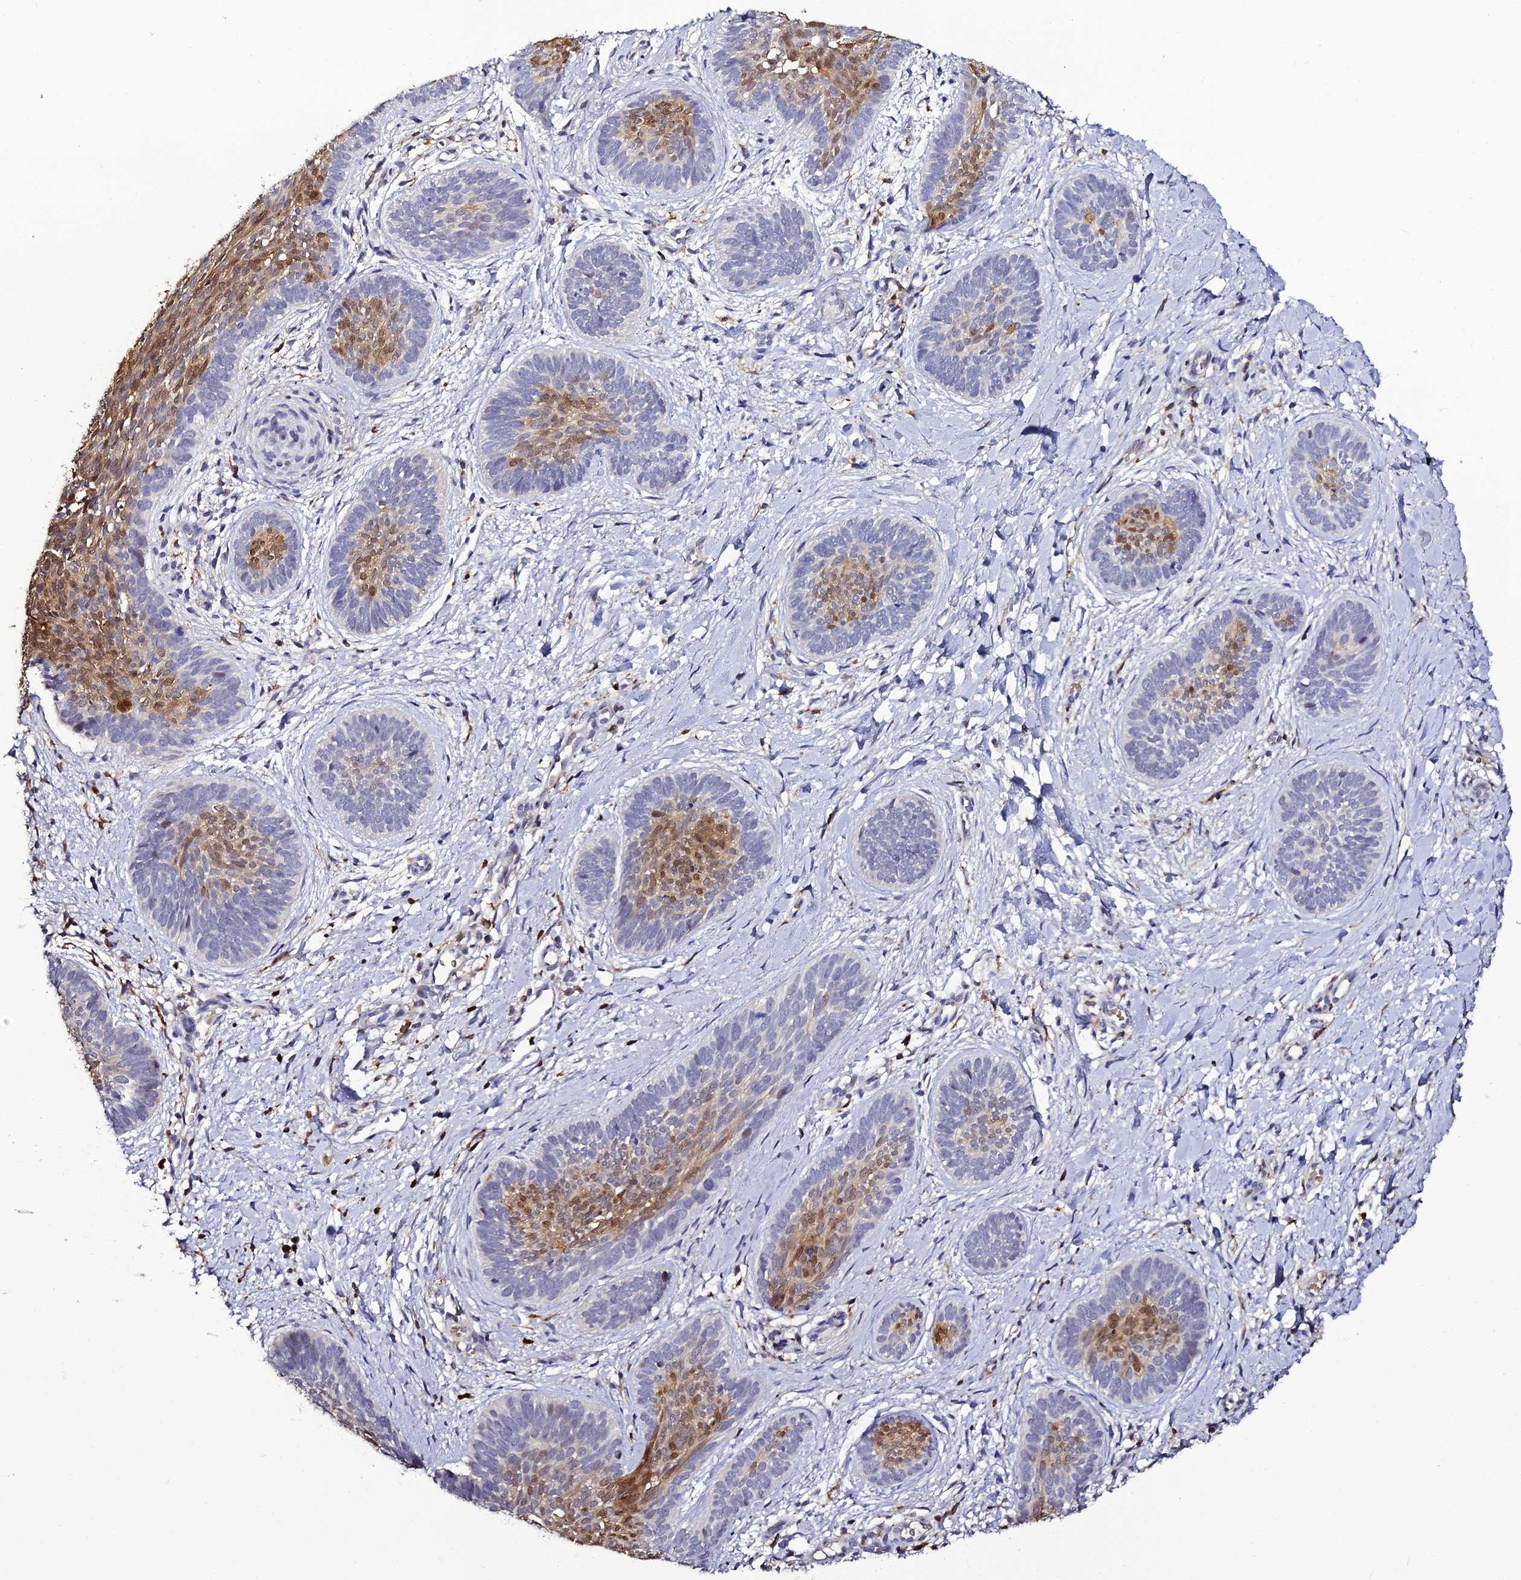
{"staining": {"intensity": "moderate", "quantity": "<25%", "location": "cytoplasmic/membranous,nuclear"}, "tissue": "skin cancer", "cell_type": "Tumor cells", "image_type": "cancer", "snomed": [{"axis": "morphology", "description": "Basal cell carcinoma"}, {"axis": "topography", "description": "Skin"}], "caption": "Brown immunohistochemical staining in basal cell carcinoma (skin) shows moderate cytoplasmic/membranous and nuclear positivity in about <25% of tumor cells.", "gene": "IL4I1", "patient": {"sex": "female", "age": 81}}